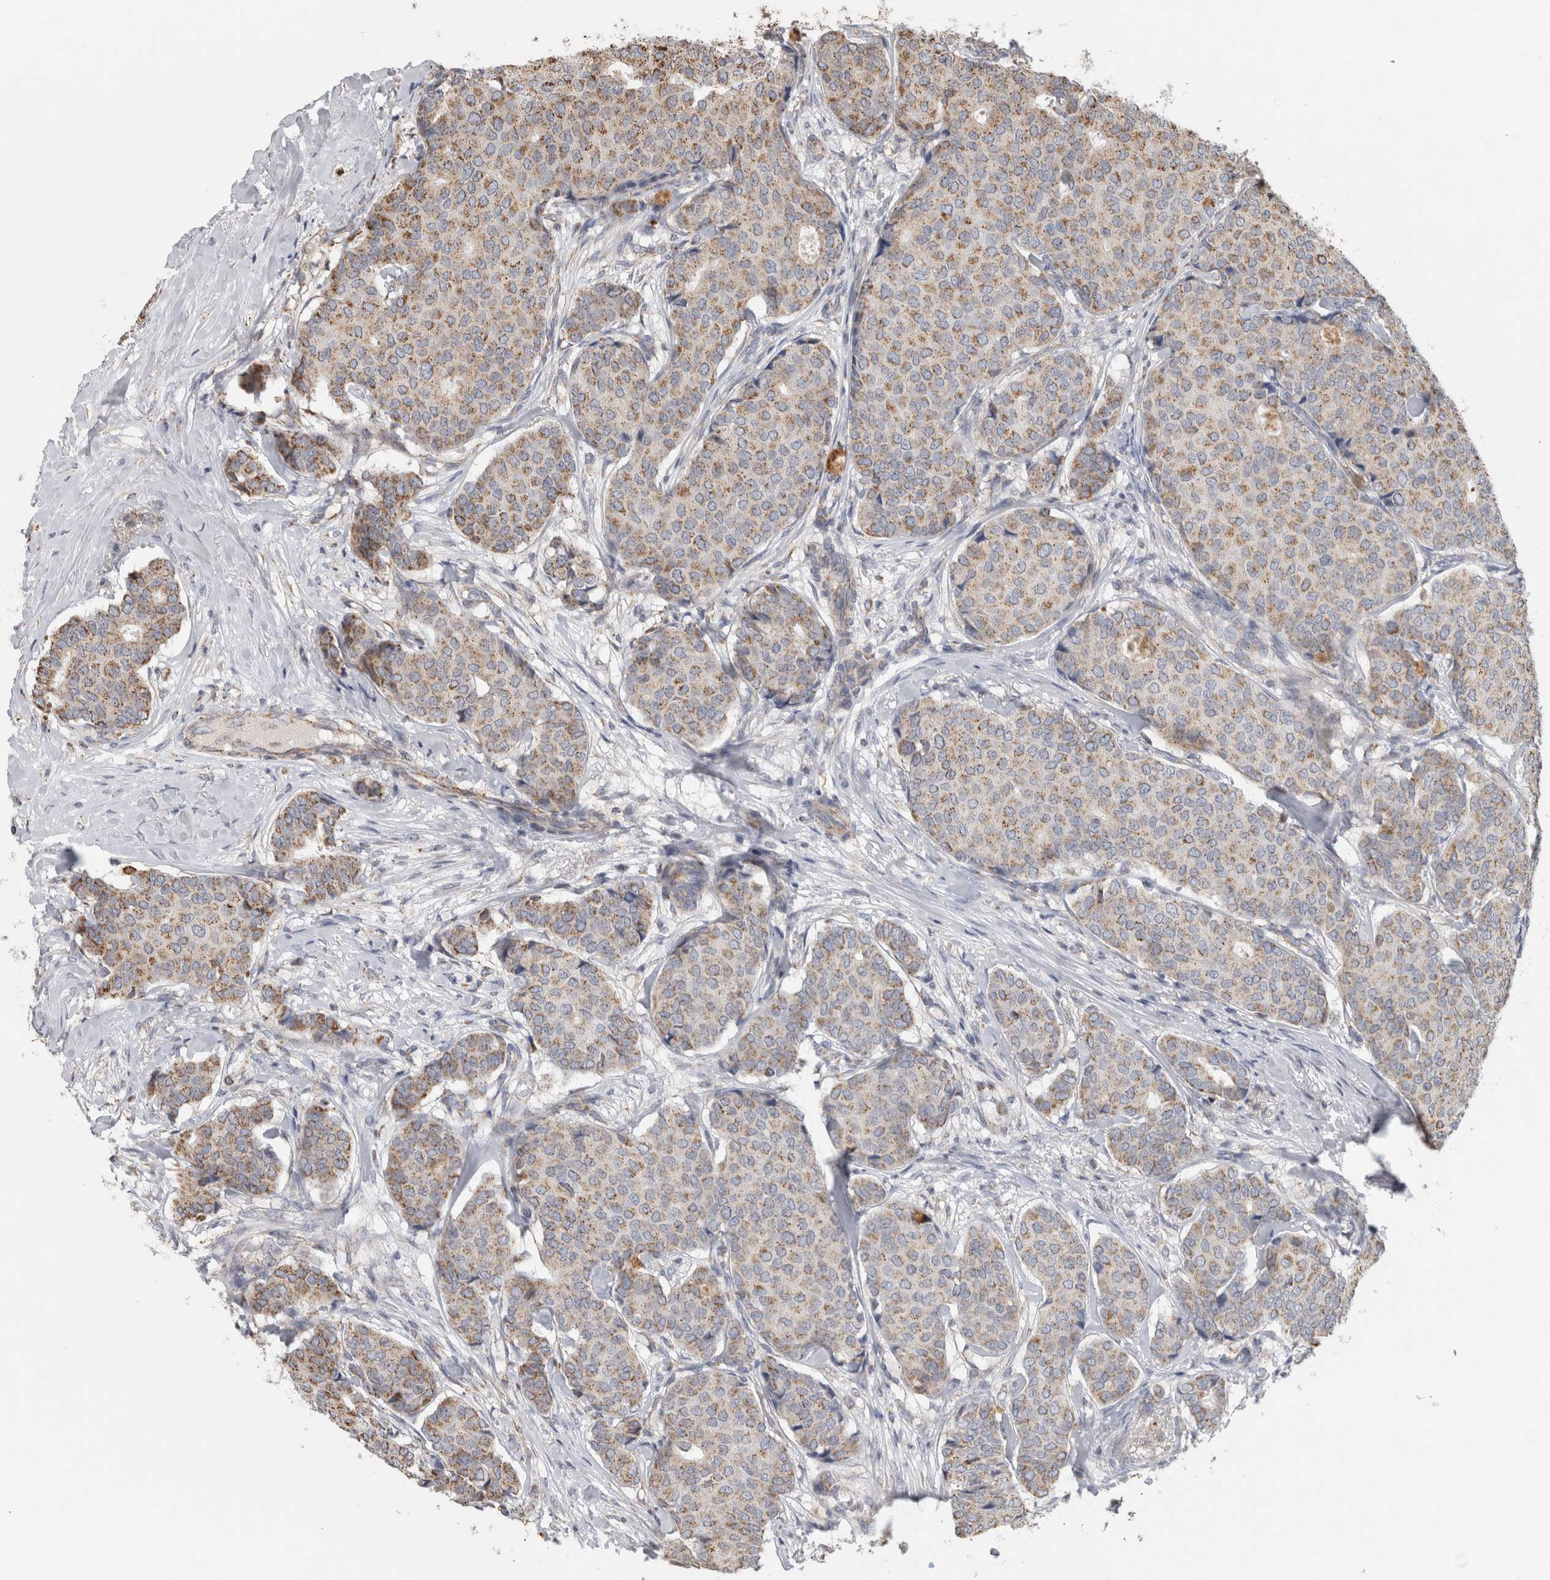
{"staining": {"intensity": "weak", "quantity": ">75%", "location": "cytoplasmic/membranous"}, "tissue": "breast cancer", "cell_type": "Tumor cells", "image_type": "cancer", "snomed": [{"axis": "morphology", "description": "Duct carcinoma"}, {"axis": "topography", "description": "Breast"}], "caption": "Tumor cells reveal weak cytoplasmic/membranous expression in about >75% of cells in breast infiltrating ductal carcinoma.", "gene": "ST8SIA1", "patient": {"sex": "female", "age": 75}}